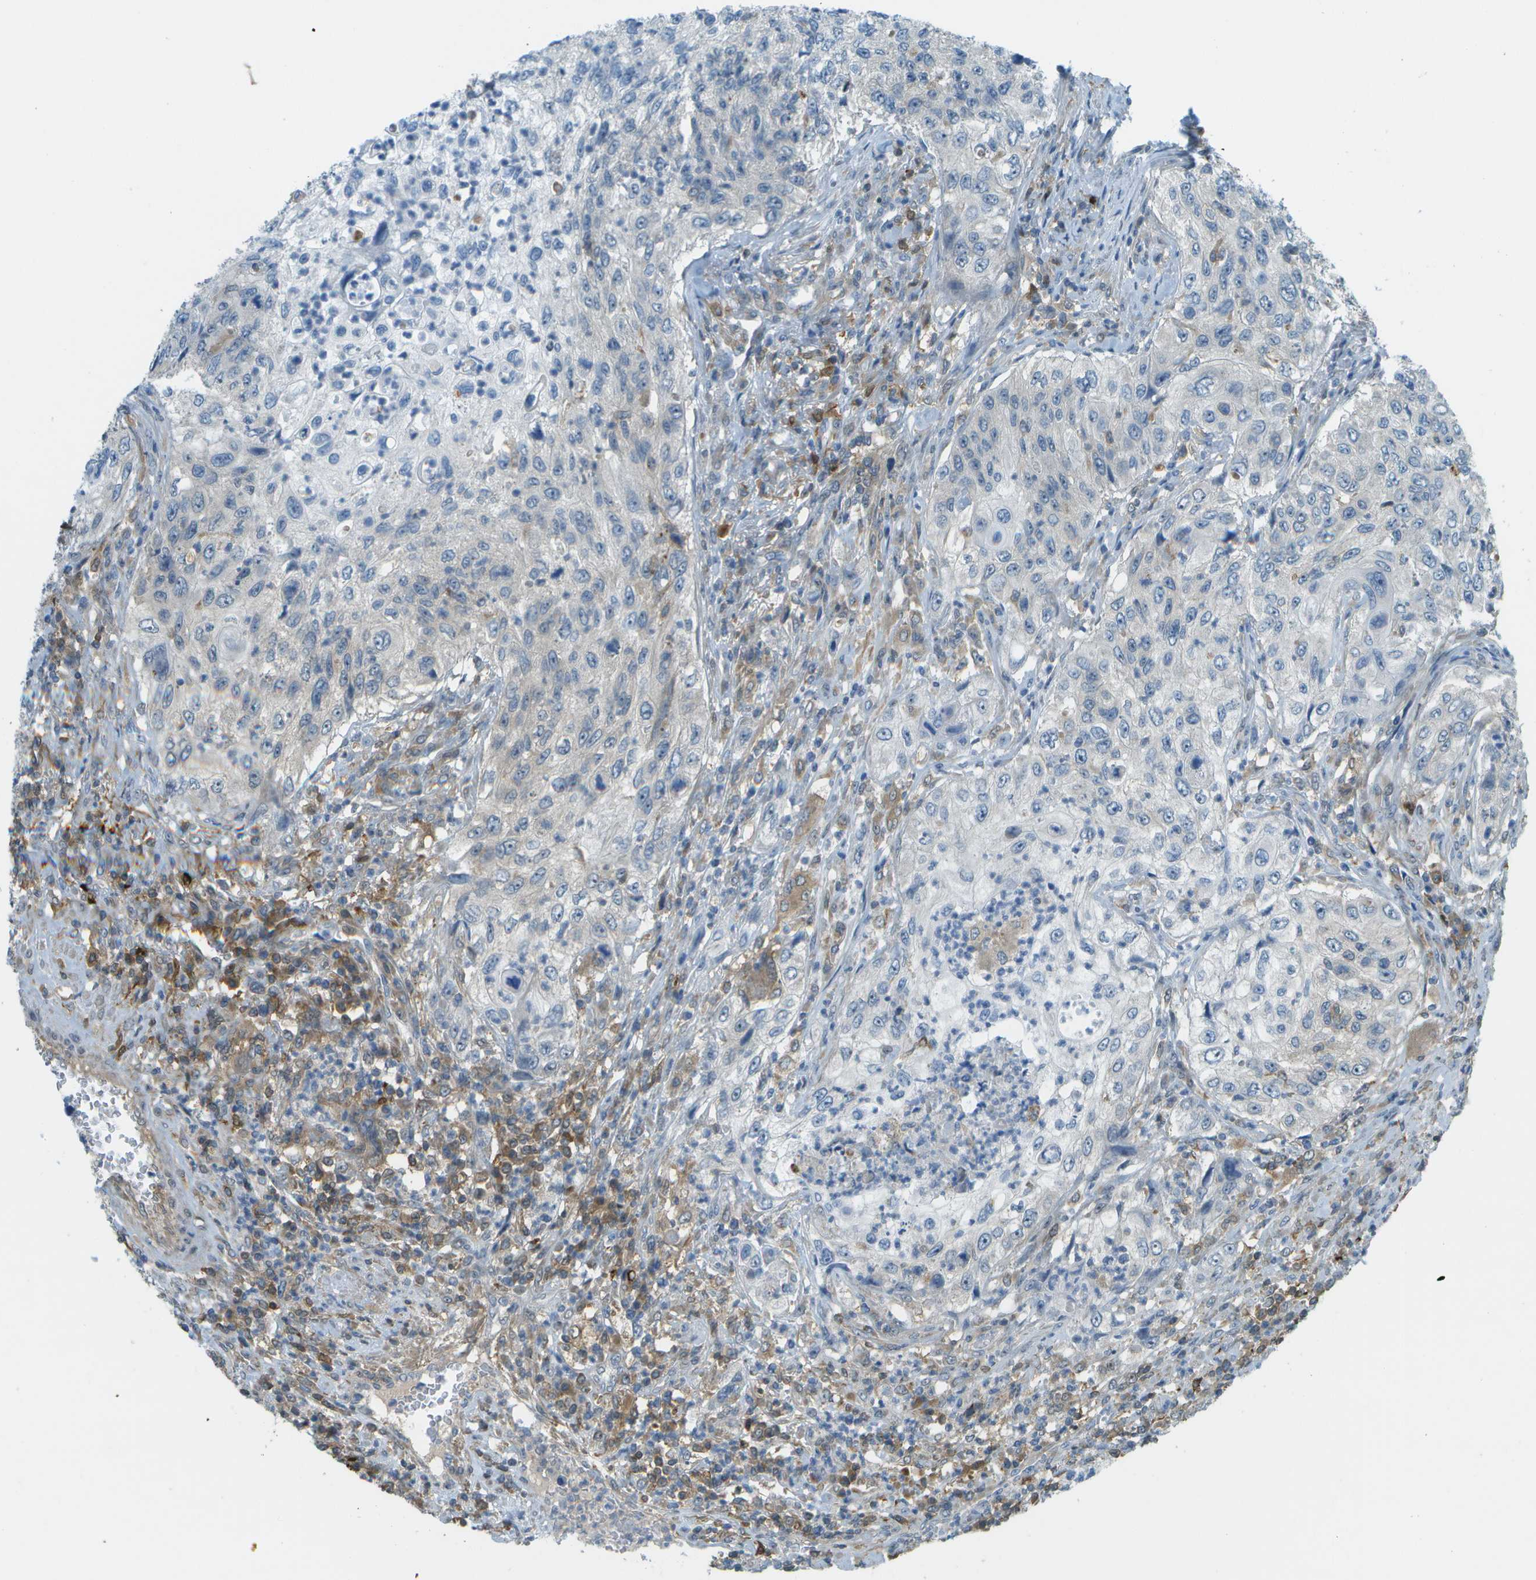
{"staining": {"intensity": "negative", "quantity": "none", "location": "none"}, "tissue": "urothelial cancer", "cell_type": "Tumor cells", "image_type": "cancer", "snomed": [{"axis": "morphology", "description": "Urothelial carcinoma, High grade"}, {"axis": "topography", "description": "Urinary bladder"}], "caption": "Tumor cells show no significant protein expression in urothelial cancer.", "gene": "CDH23", "patient": {"sex": "female", "age": 60}}